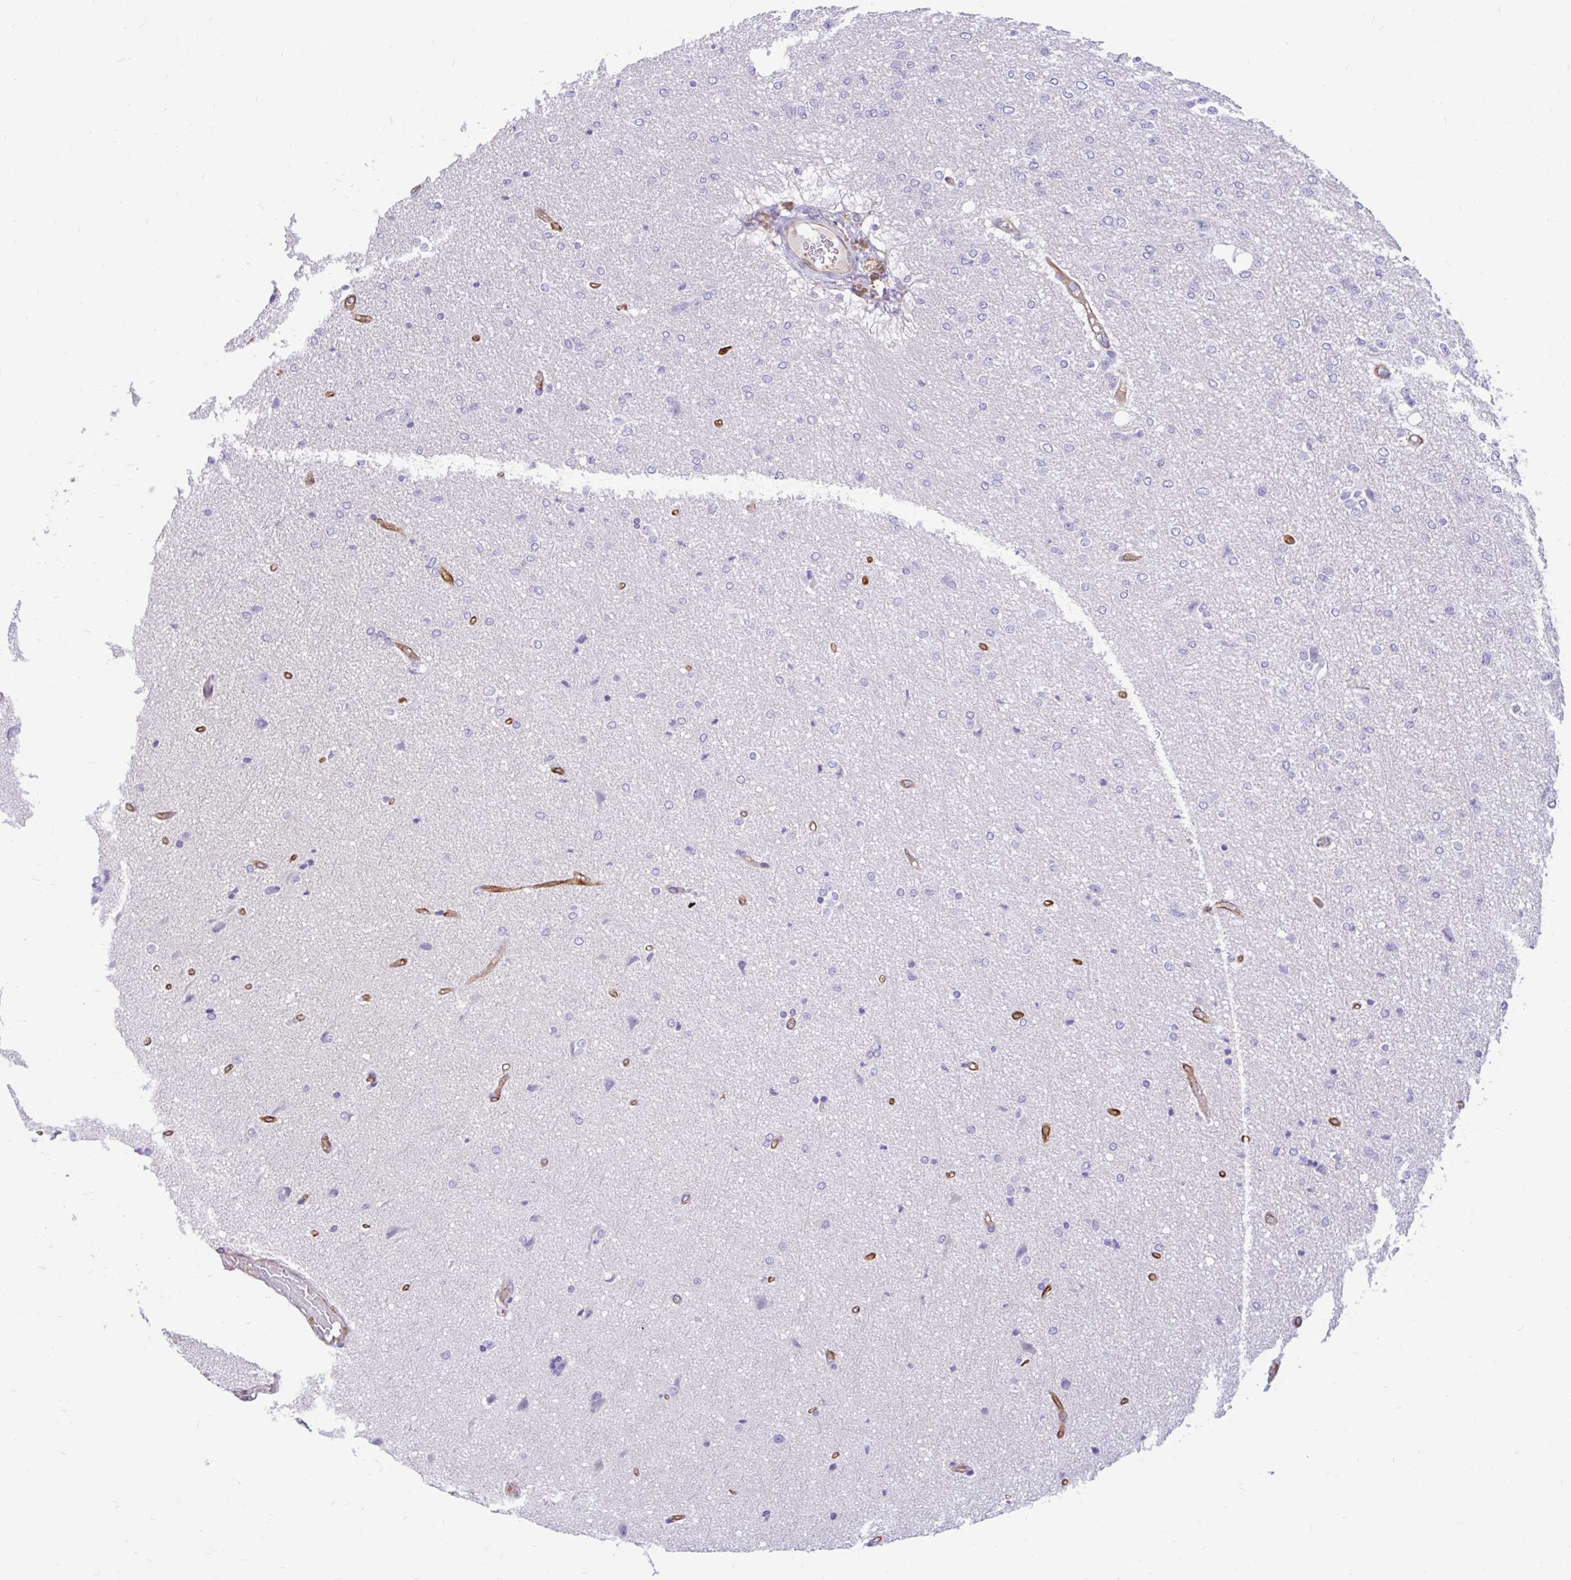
{"staining": {"intensity": "negative", "quantity": "none", "location": "none"}, "tissue": "glioma", "cell_type": "Tumor cells", "image_type": "cancer", "snomed": [{"axis": "morphology", "description": "Glioma, malignant, Low grade"}, {"axis": "topography", "description": "Brain"}], "caption": "Tumor cells are negative for protein expression in human glioma.", "gene": "ESPNL", "patient": {"sex": "male", "age": 26}}